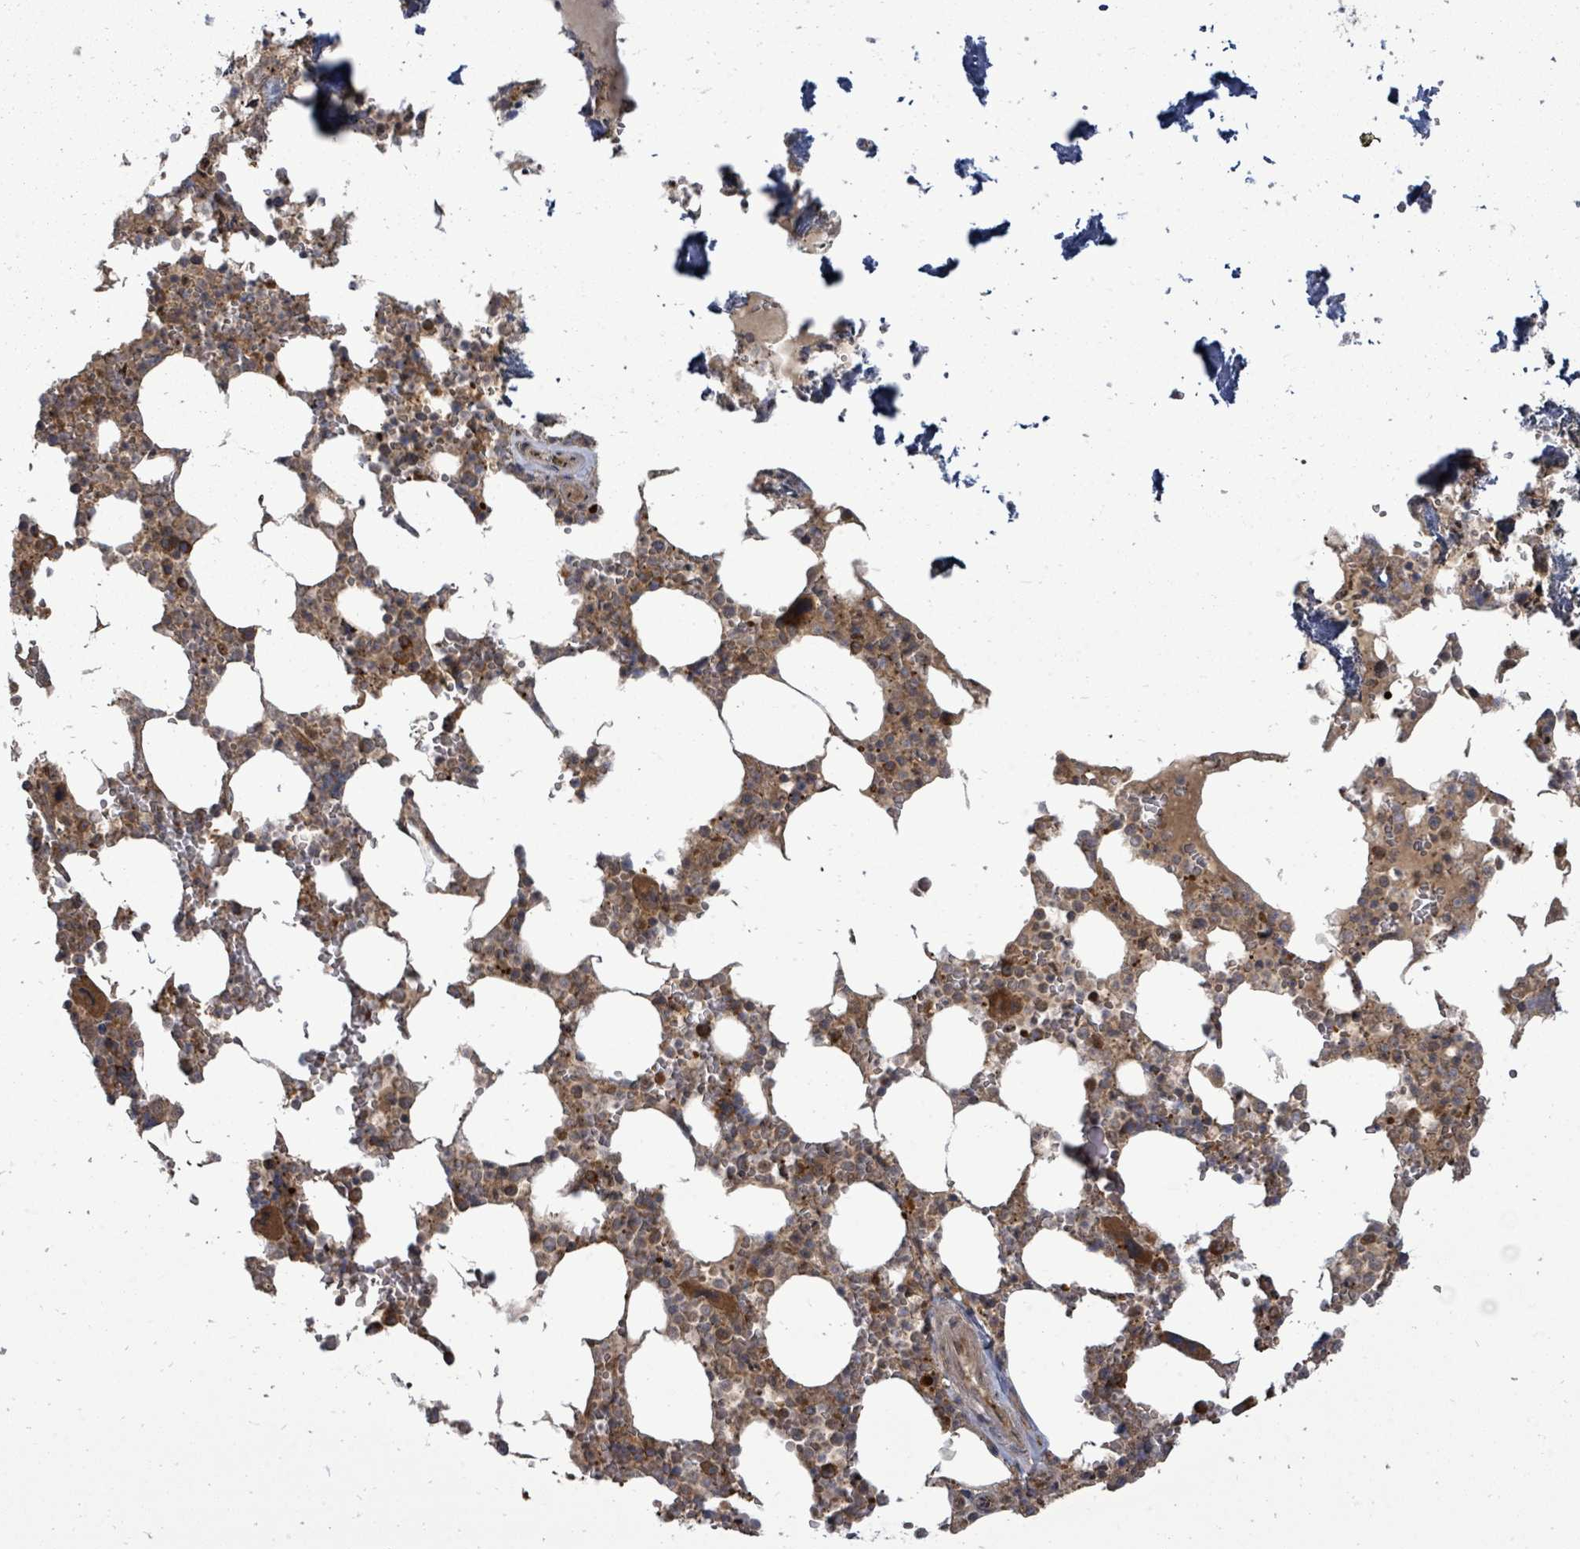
{"staining": {"intensity": "strong", "quantity": "25%-75%", "location": "cytoplasmic/membranous"}, "tissue": "bone marrow", "cell_type": "Hematopoietic cells", "image_type": "normal", "snomed": [{"axis": "morphology", "description": "Normal tissue, NOS"}, {"axis": "topography", "description": "Bone marrow"}], "caption": "Immunohistochemistry micrograph of normal human bone marrow stained for a protein (brown), which exhibits high levels of strong cytoplasmic/membranous expression in approximately 25%-75% of hematopoietic cells.", "gene": "EIF3CL", "patient": {"sex": "male", "age": 64}}